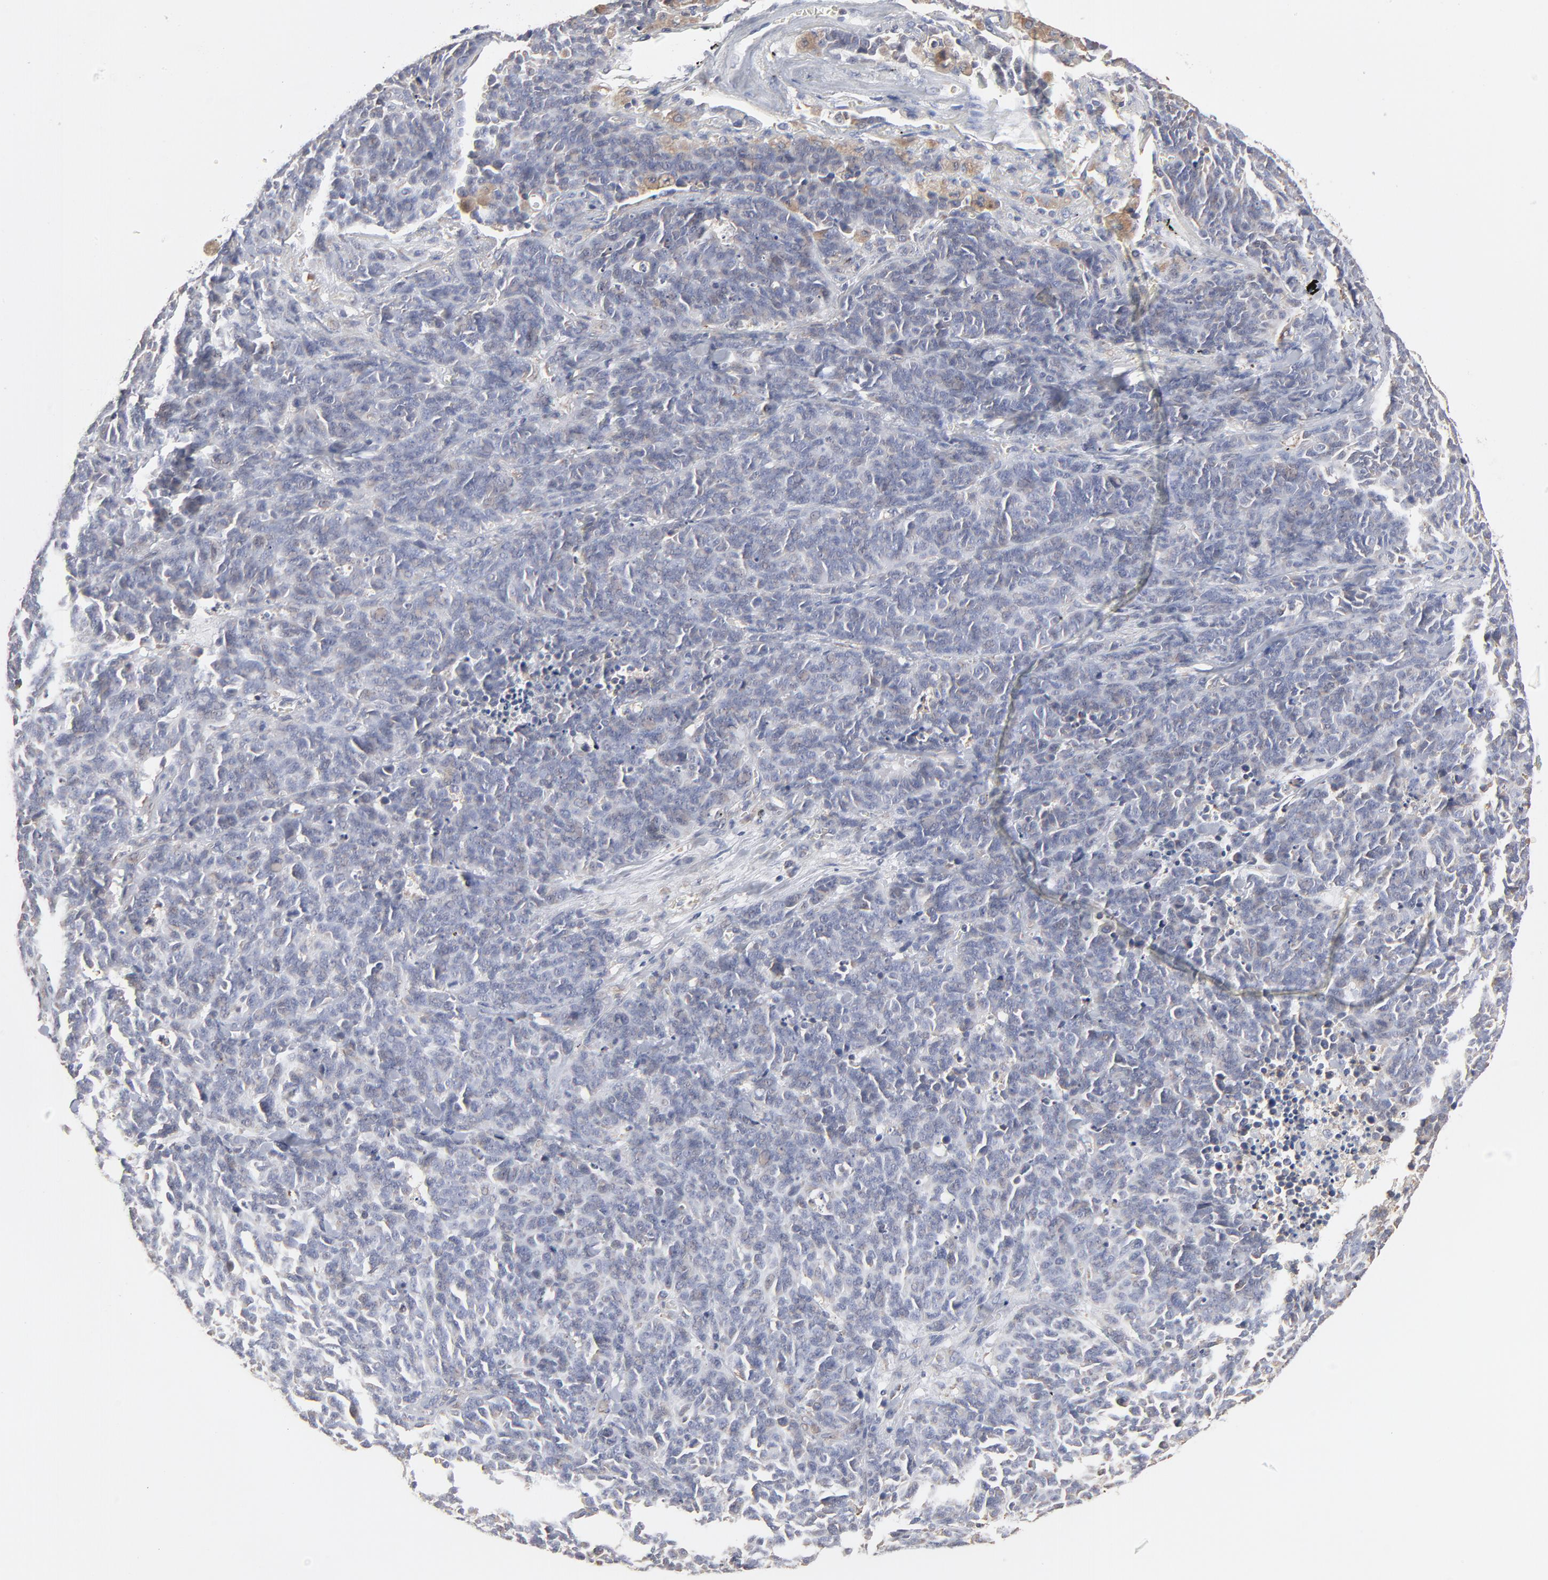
{"staining": {"intensity": "weak", "quantity": "<25%", "location": "cytoplasmic/membranous"}, "tissue": "lung cancer", "cell_type": "Tumor cells", "image_type": "cancer", "snomed": [{"axis": "morphology", "description": "Neoplasm, malignant, NOS"}, {"axis": "topography", "description": "Lung"}], "caption": "DAB (3,3'-diaminobenzidine) immunohistochemical staining of lung cancer reveals no significant positivity in tumor cells.", "gene": "RNF213", "patient": {"sex": "female", "age": 58}}